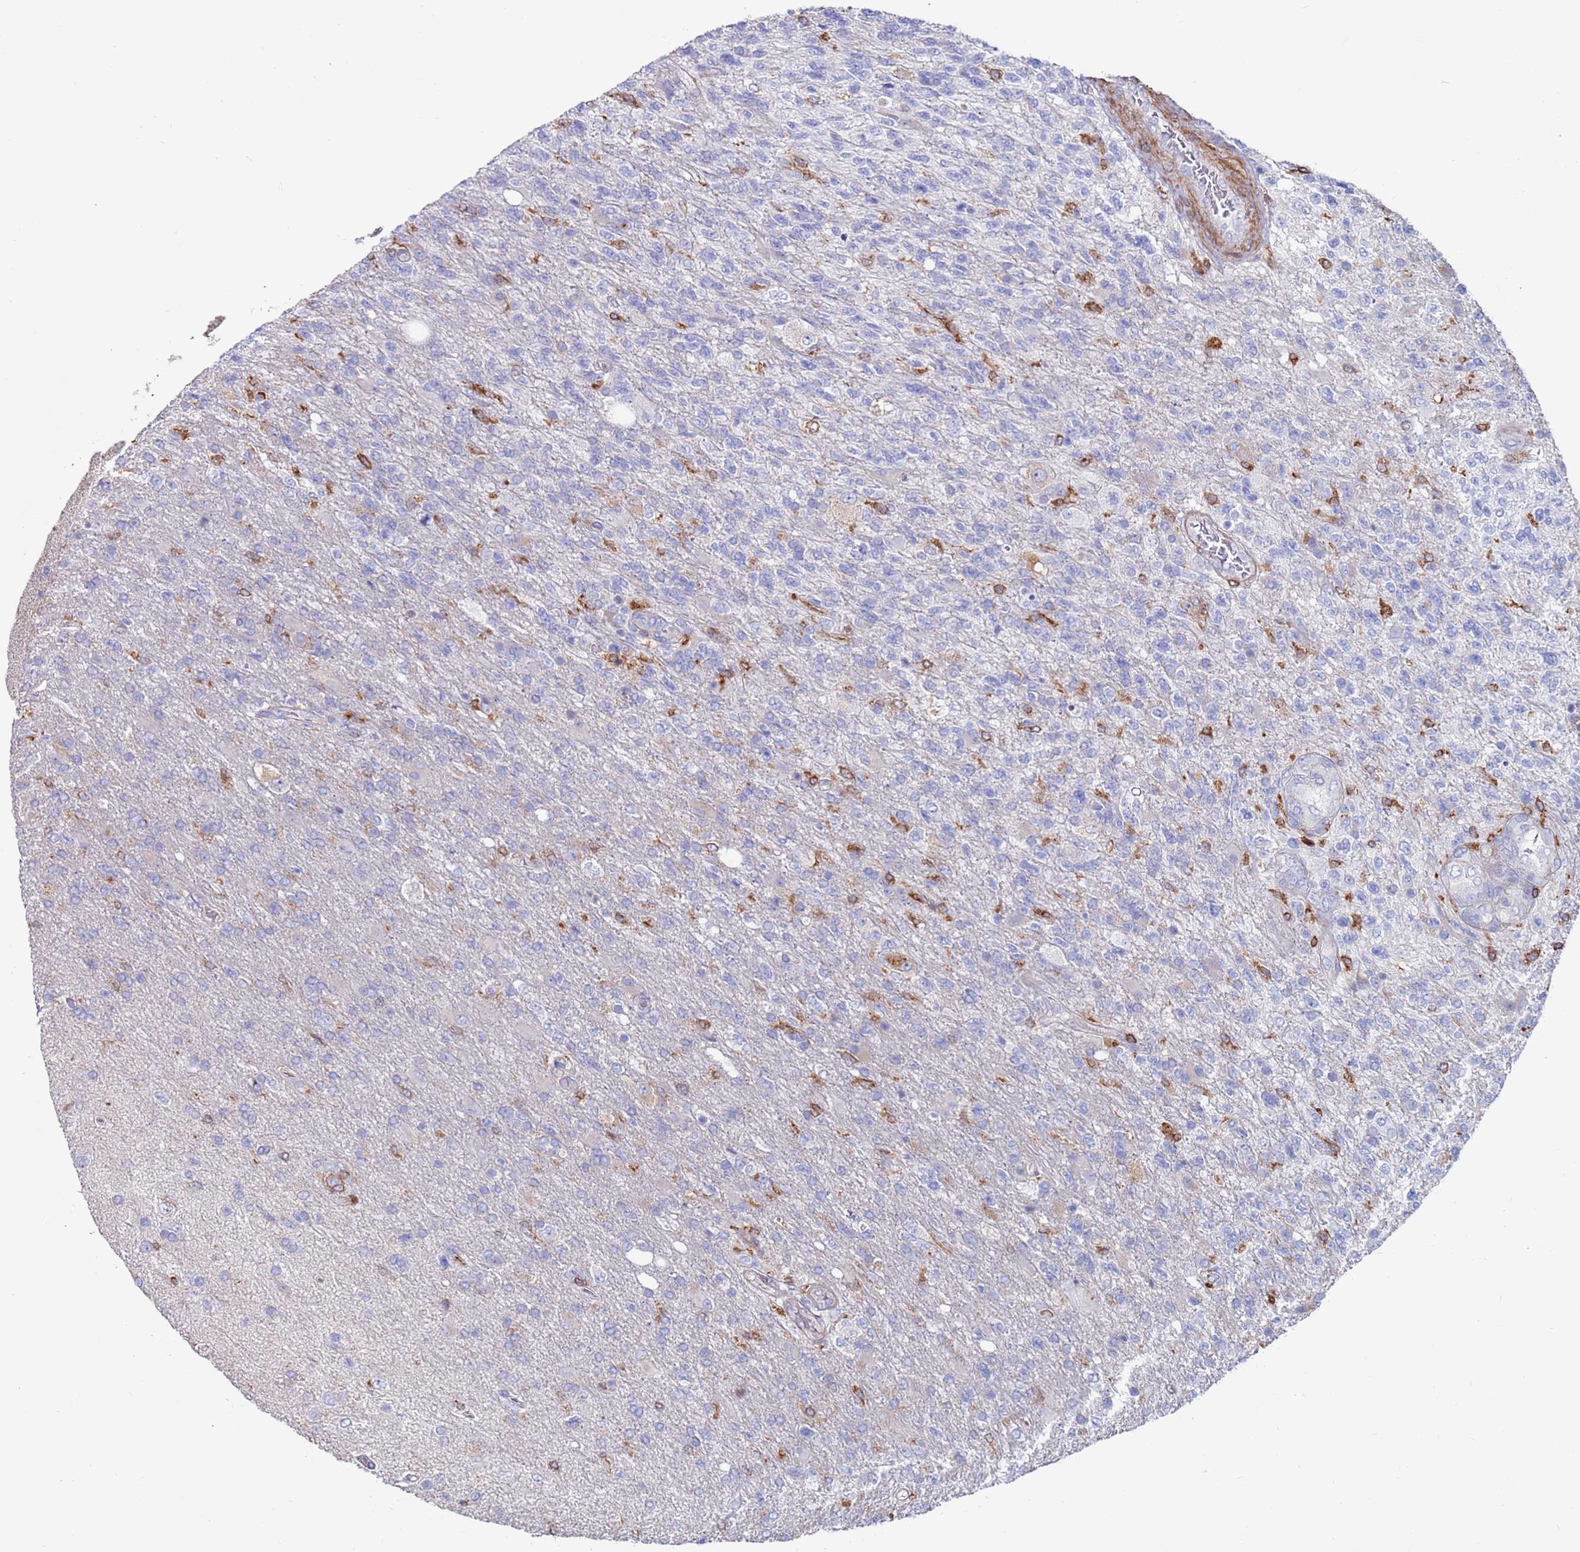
{"staining": {"intensity": "negative", "quantity": "none", "location": "none"}, "tissue": "glioma", "cell_type": "Tumor cells", "image_type": "cancer", "snomed": [{"axis": "morphology", "description": "Glioma, malignant, High grade"}, {"axis": "topography", "description": "Brain"}], "caption": "High power microscopy photomicrograph of an immunohistochemistry (IHC) photomicrograph of glioma, revealing no significant staining in tumor cells.", "gene": "GREB1L", "patient": {"sex": "male", "age": 56}}